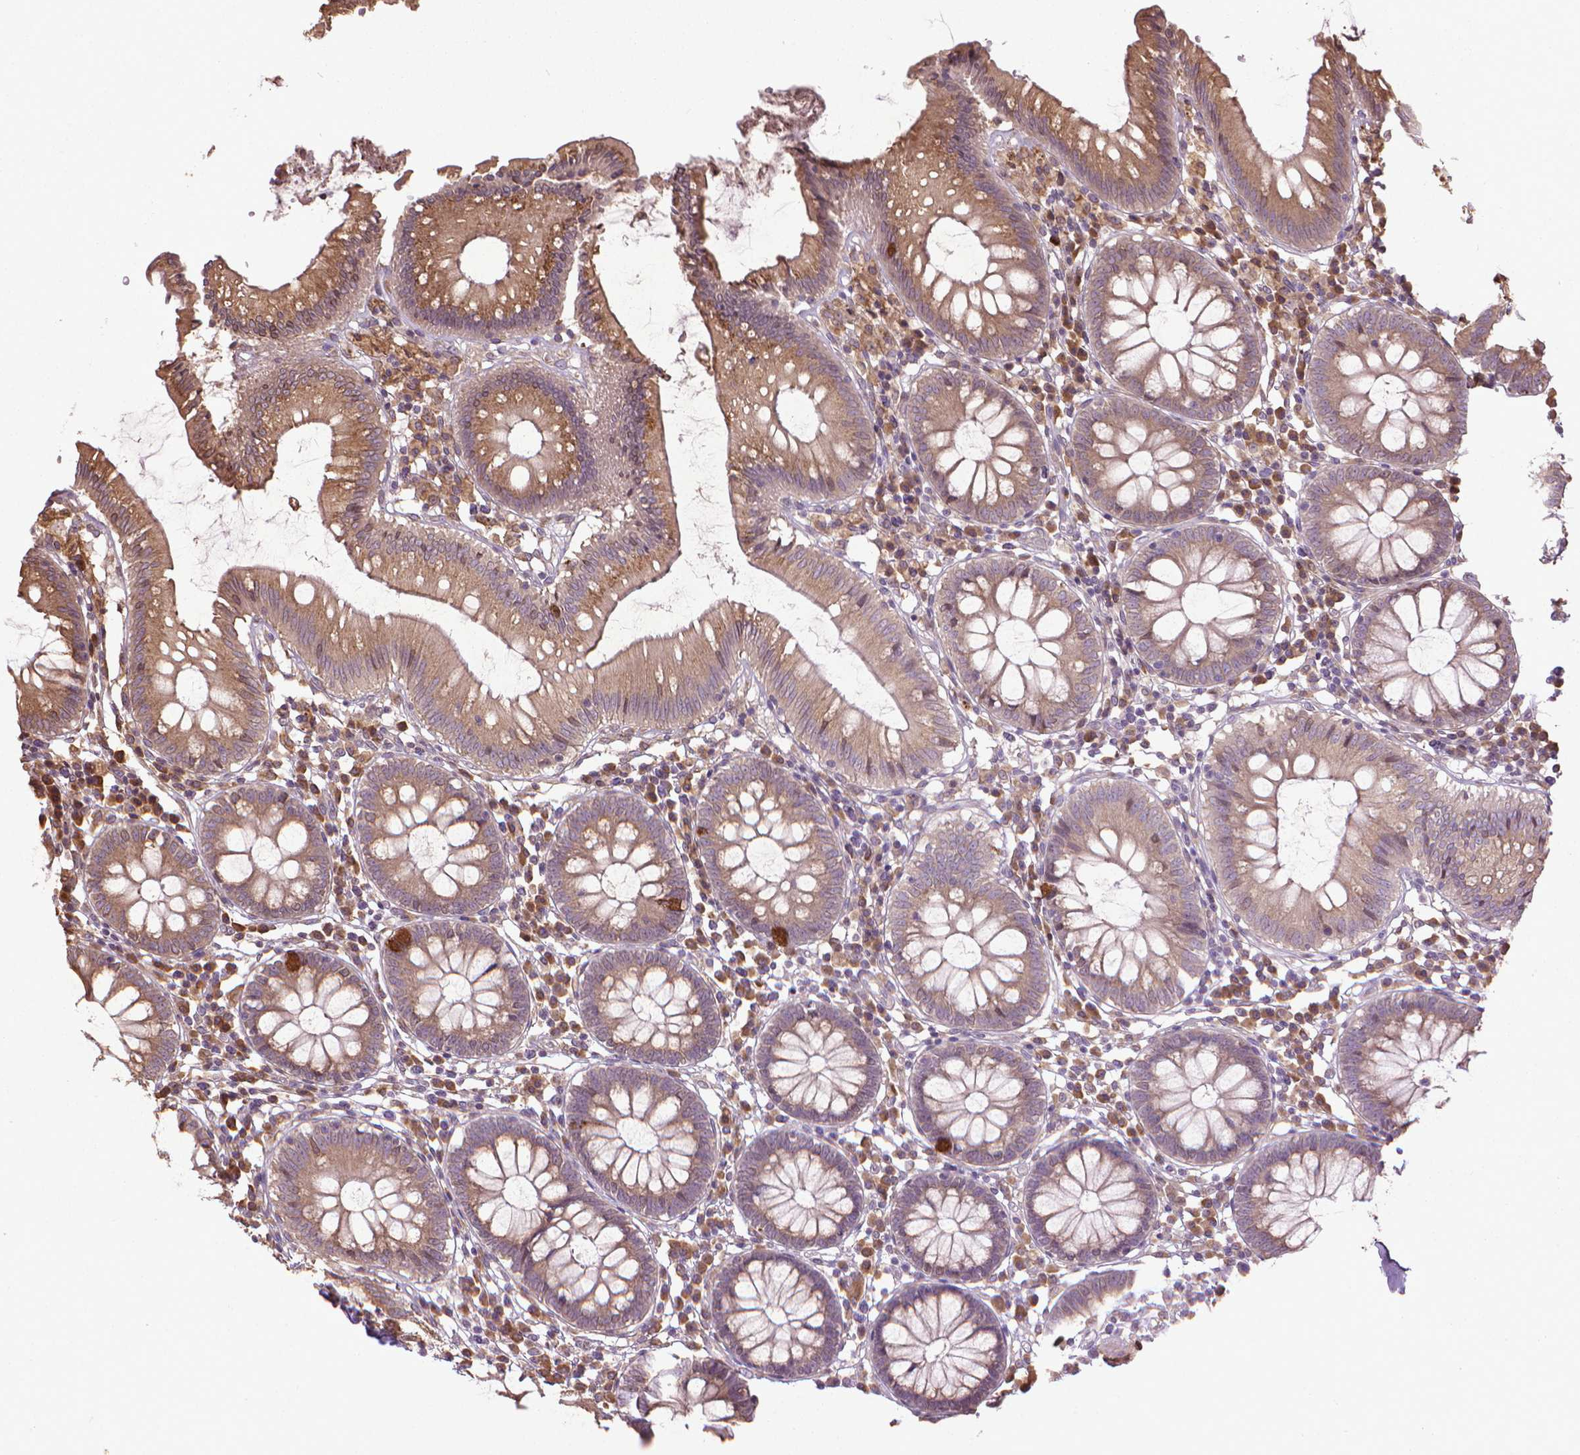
{"staining": {"intensity": "weak", "quantity": ">75%", "location": "cytoplasmic/membranous"}, "tissue": "colon", "cell_type": "Endothelial cells", "image_type": "normal", "snomed": [{"axis": "morphology", "description": "Normal tissue, NOS"}, {"axis": "morphology", "description": "Adenocarcinoma, NOS"}, {"axis": "topography", "description": "Colon"}], "caption": "This image reveals benign colon stained with immunohistochemistry (IHC) to label a protein in brown. The cytoplasmic/membranous of endothelial cells show weak positivity for the protein. Nuclei are counter-stained blue.", "gene": "GAS1", "patient": {"sex": "male", "age": 83}}